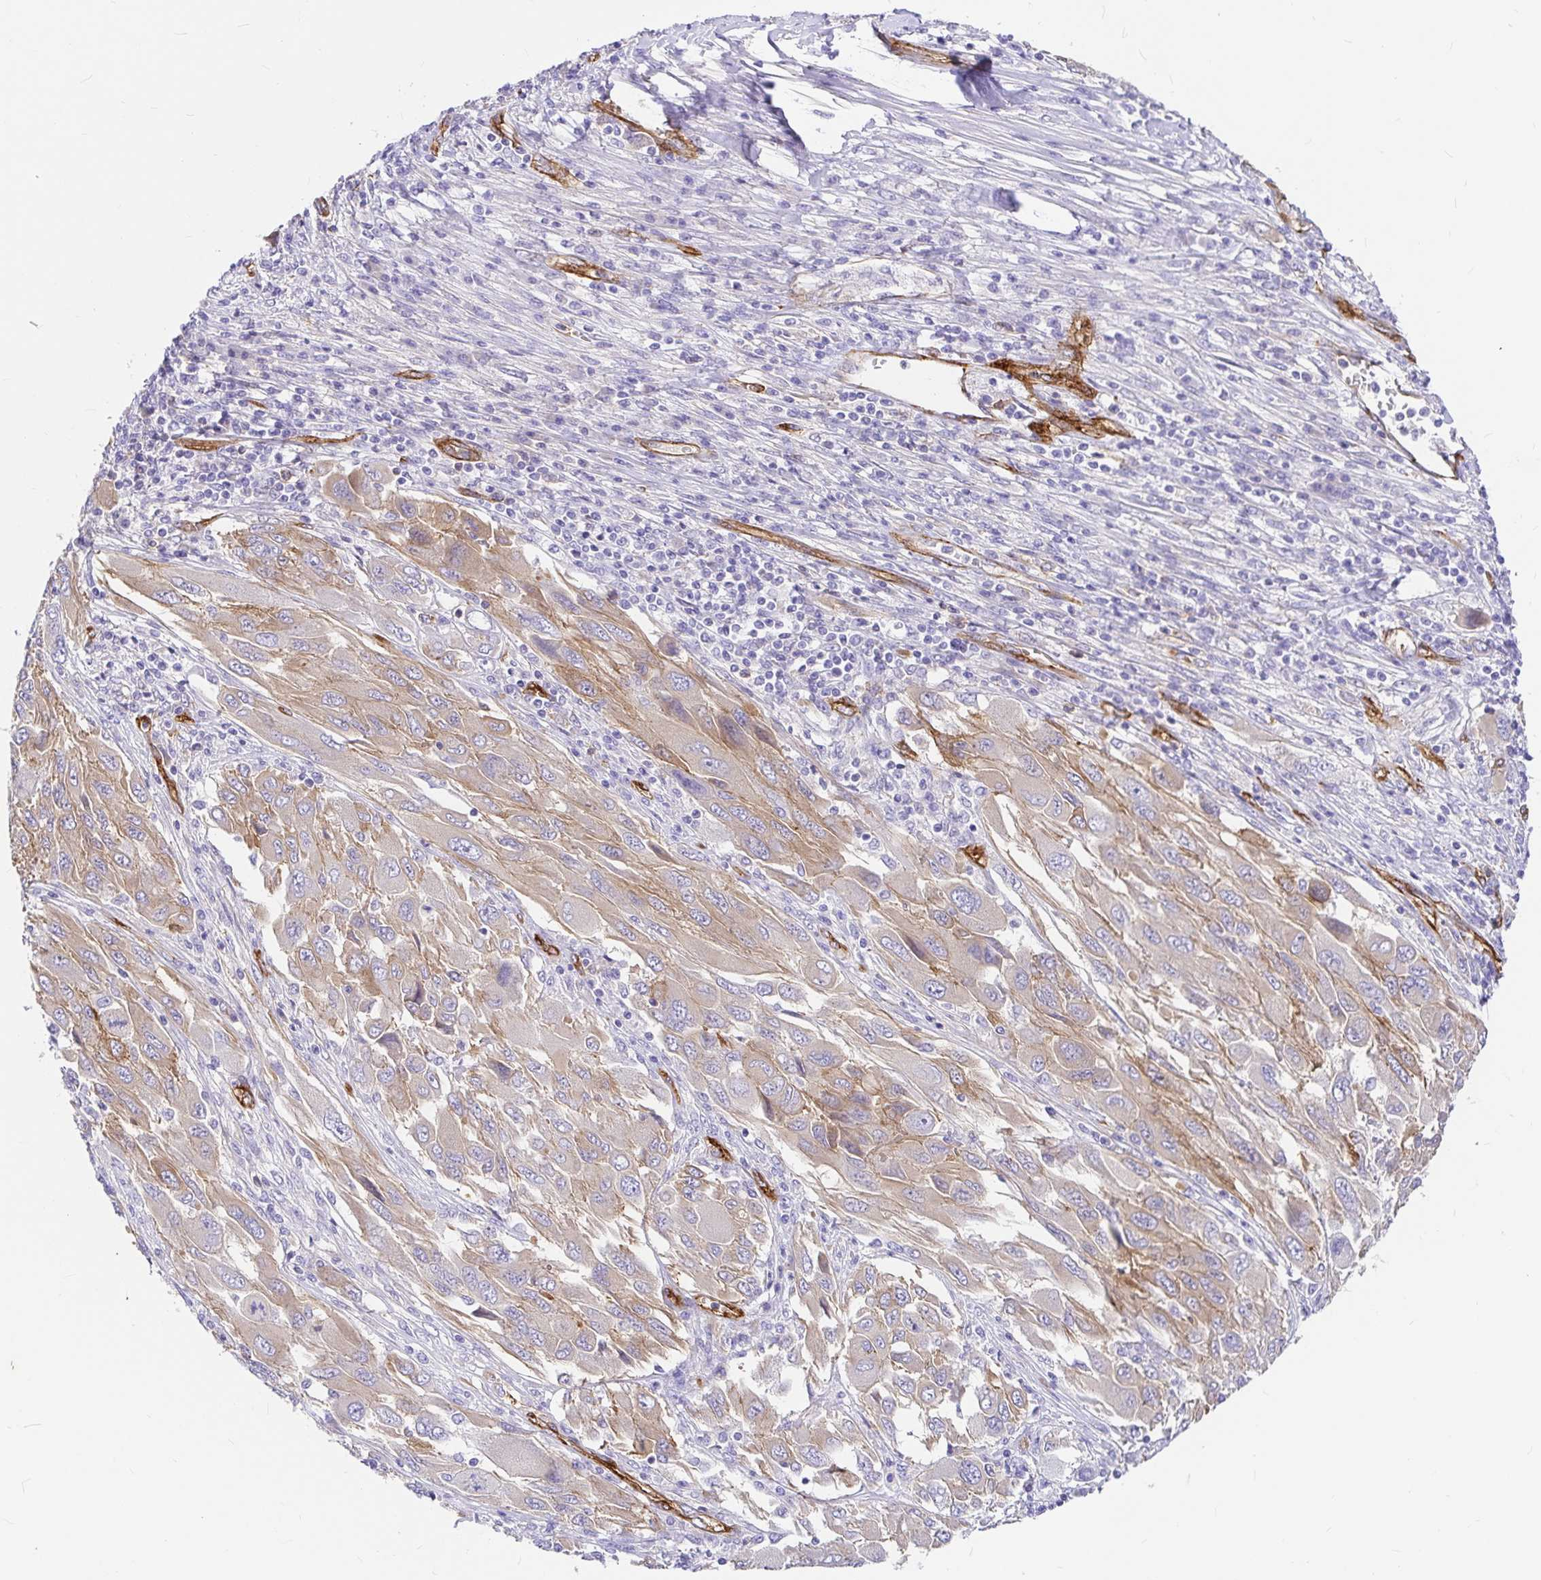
{"staining": {"intensity": "moderate", "quantity": "25%-75%", "location": "cytoplasmic/membranous"}, "tissue": "melanoma", "cell_type": "Tumor cells", "image_type": "cancer", "snomed": [{"axis": "morphology", "description": "Malignant melanoma, NOS"}, {"axis": "topography", "description": "Skin"}], "caption": "Immunohistochemical staining of human malignant melanoma displays moderate cytoplasmic/membranous protein positivity in approximately 25%-75% of tumor cells.", "gene": "MYO1B", "patient": {"sex": "female", "age": 91}}